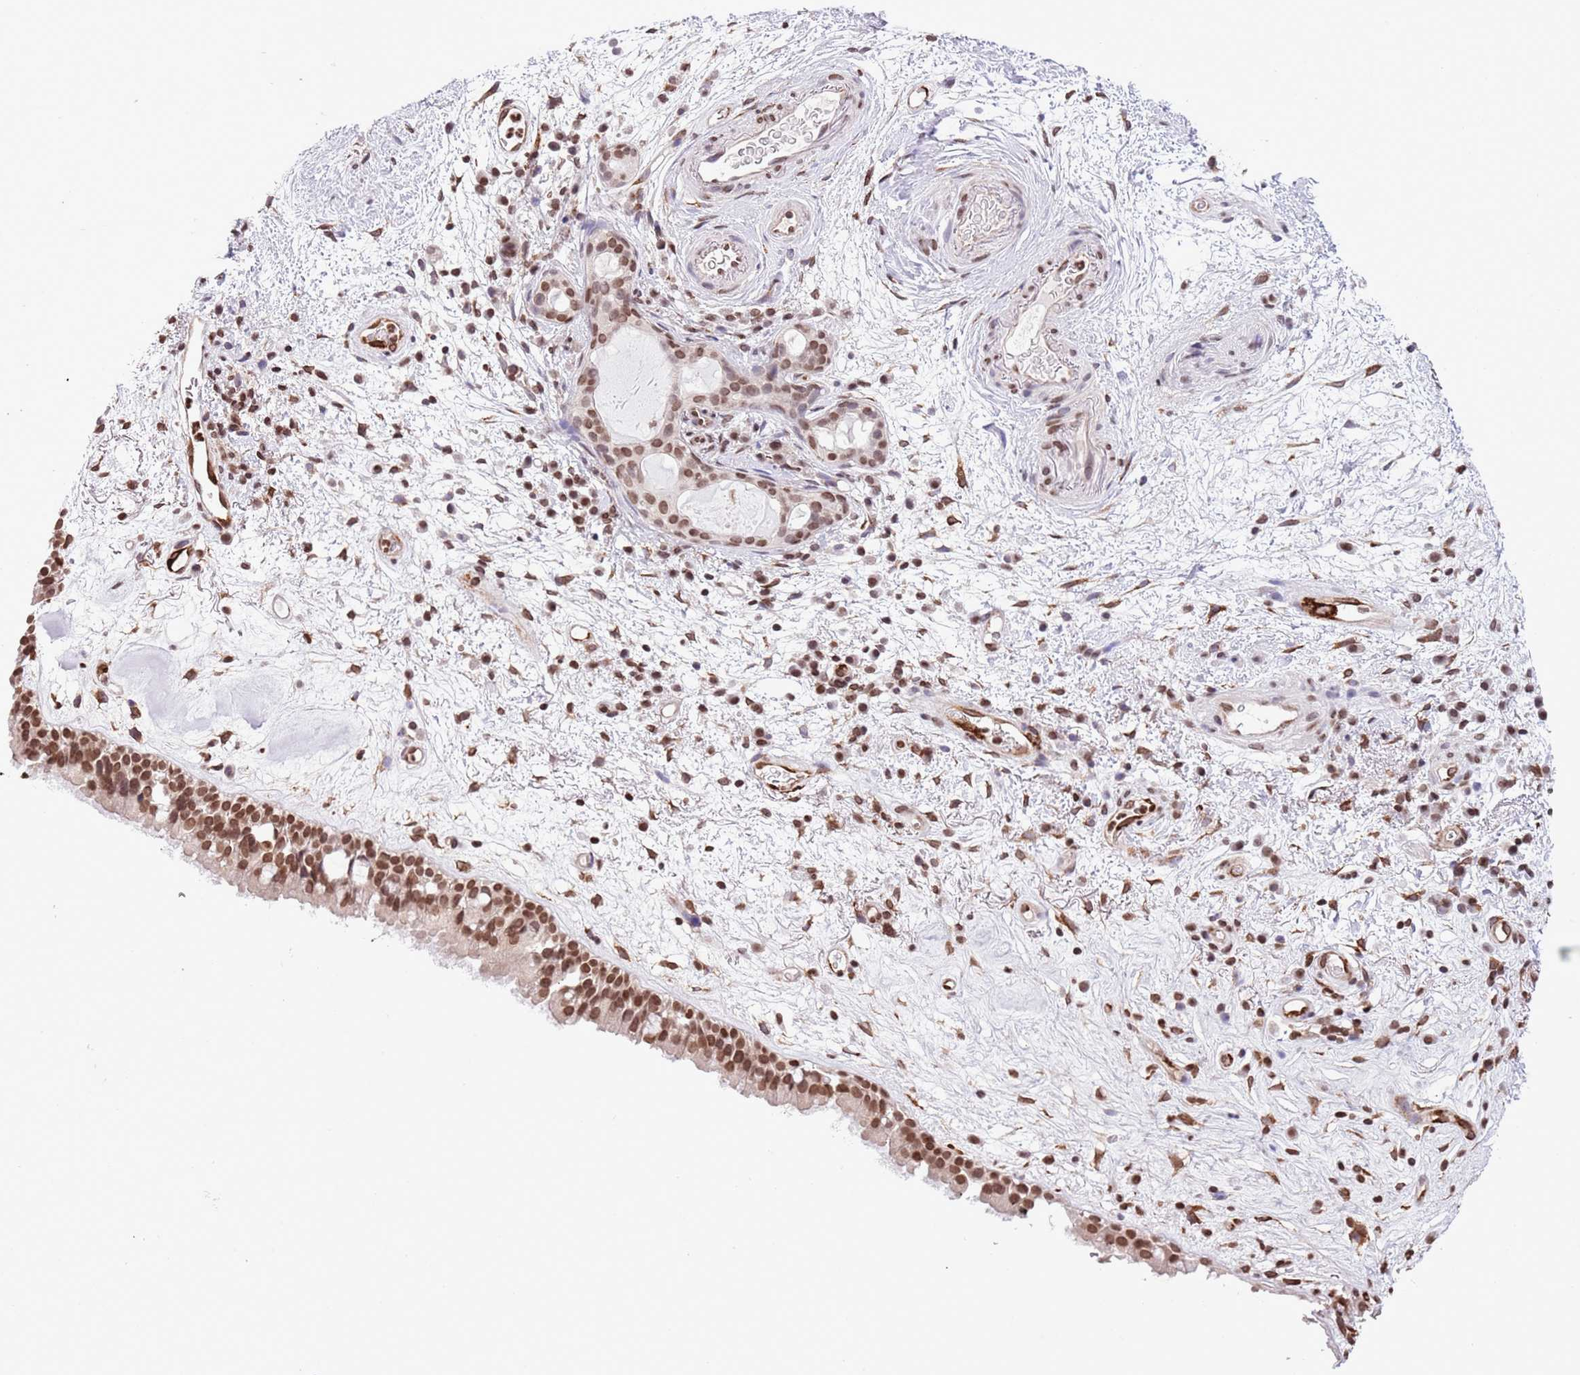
{"staining": {"intensity": "moderate", "quantity": ">75%", "location": "nuclear"}, "tissue": "nasopharynx", "cell_type": "Respiratory epithelial cells", "image_type": "normal", "snomed": [{"axis": "morphology", "description": "Normal tissue, NOS"}, {"axis": "morphology", "description": "Squamous cell carcinoma, NOS"}, {"axis": "topography", "description": "Nasopharynx"}, {"axis": "topography", "description": "Head-Neck"}], "caption": "A high-resolution micrograph shows IHC staining of benign nasopharynx, which demonstrates moderate nuclear staining in about >75% of respiratory epithelial cells. (DAB (3,3'-diaminobenzidine) = brown stain, brightfield microscopy at high magnification).", "gene": "NRIP1", "patient": {"sex": "male", "age": 85}}